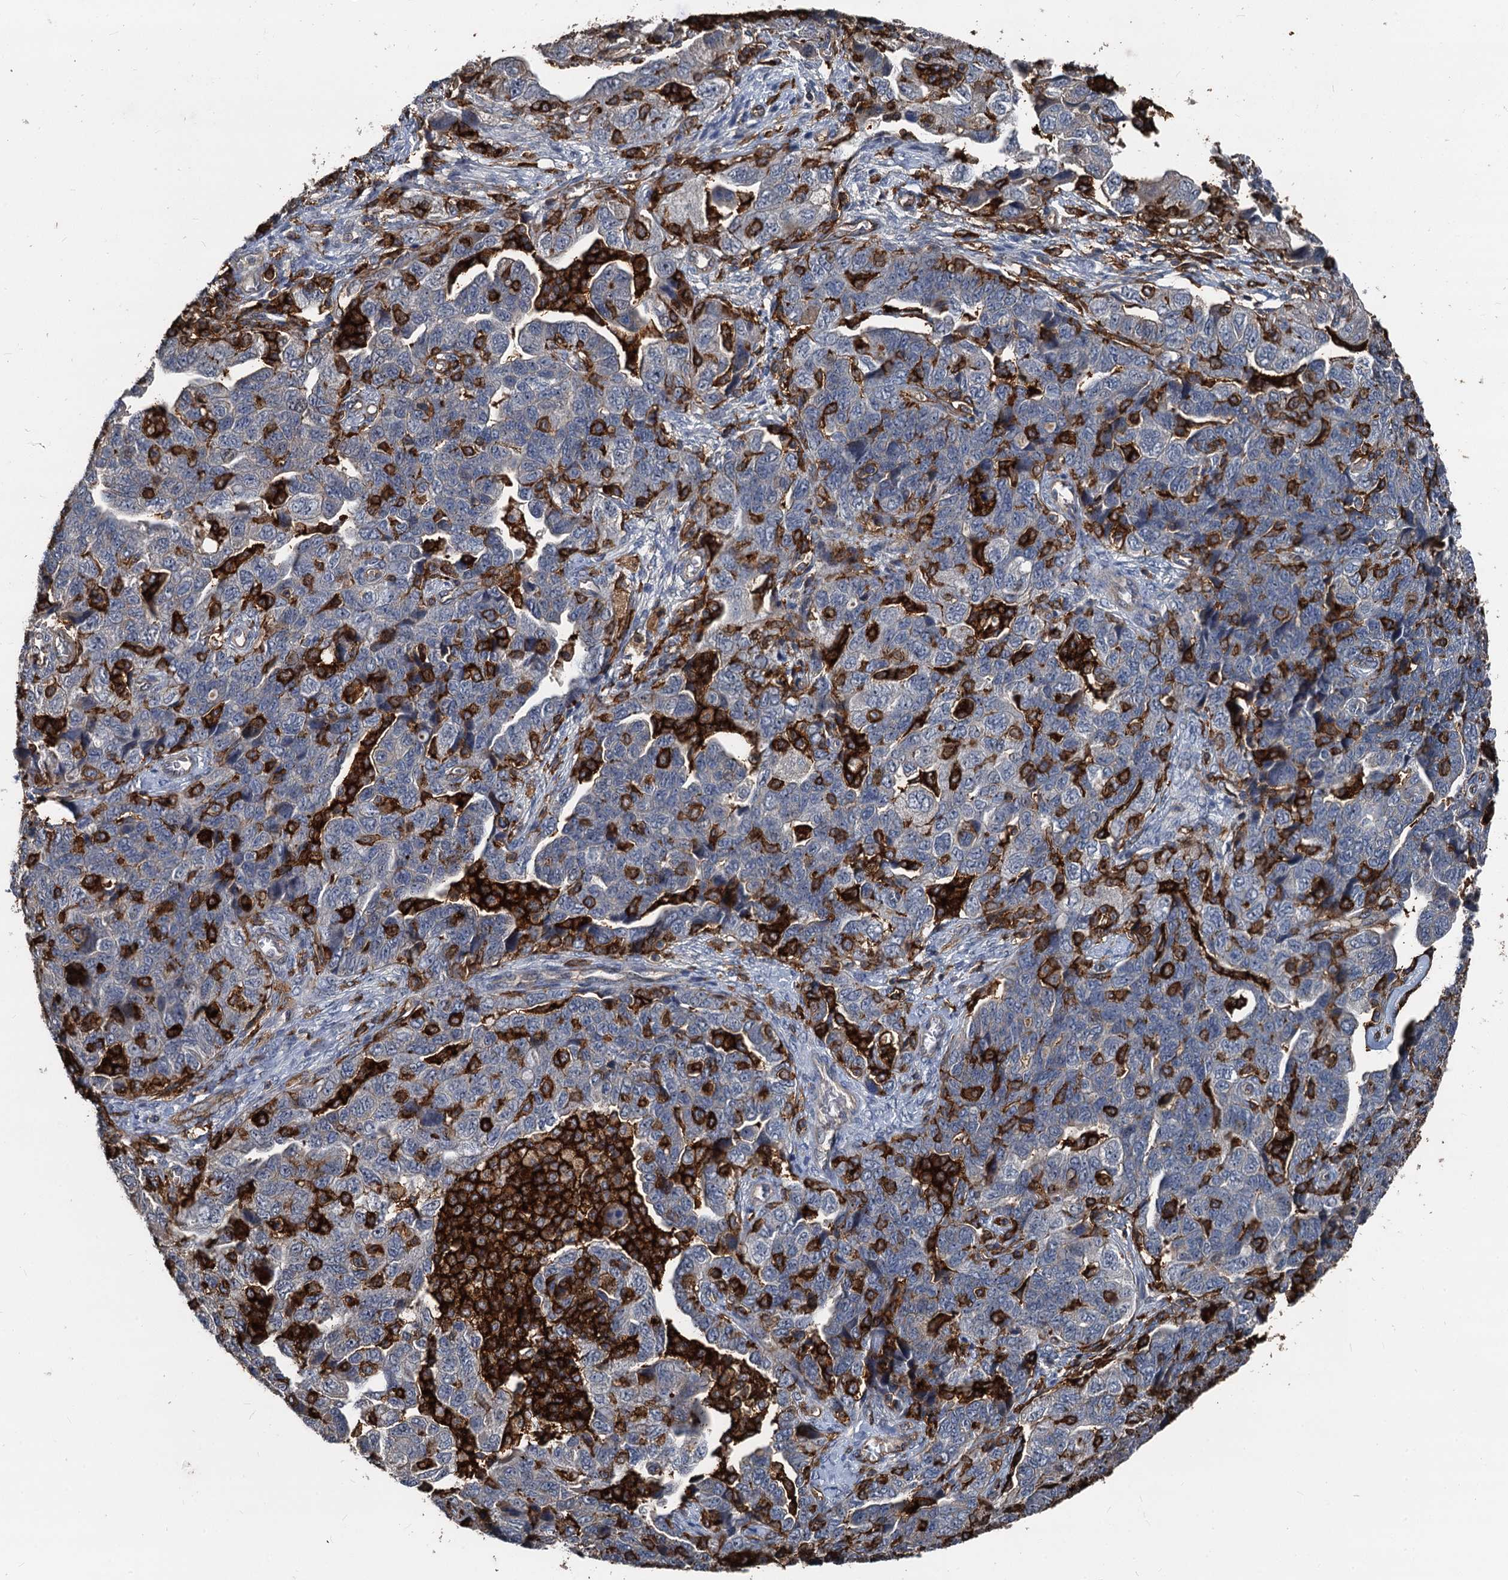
{"staining": {"intensity": "negative", "quantity": "none", "location": "none"}, "tissue": "ovarian cancer", "cell_type": "Tumor cells", "image_type": "cancer", "snomed": [{"axis": "morphology", "description": "Carcinoma, NOS"}, {"axis": "morphology", "description": "Cystadenocarcinoma, serous, NOS"}, {"axis": "topography", "description": "Ovary"}], "caption": "Ovarian cancer (serous cystadenocarcinoma) was stained to show a protein in brown. There is no significant expression in tumor cells. Nuclei are stained in blue.", "gene": "PLEKHO2", "patient": {"sex": "female", "age": 69}}